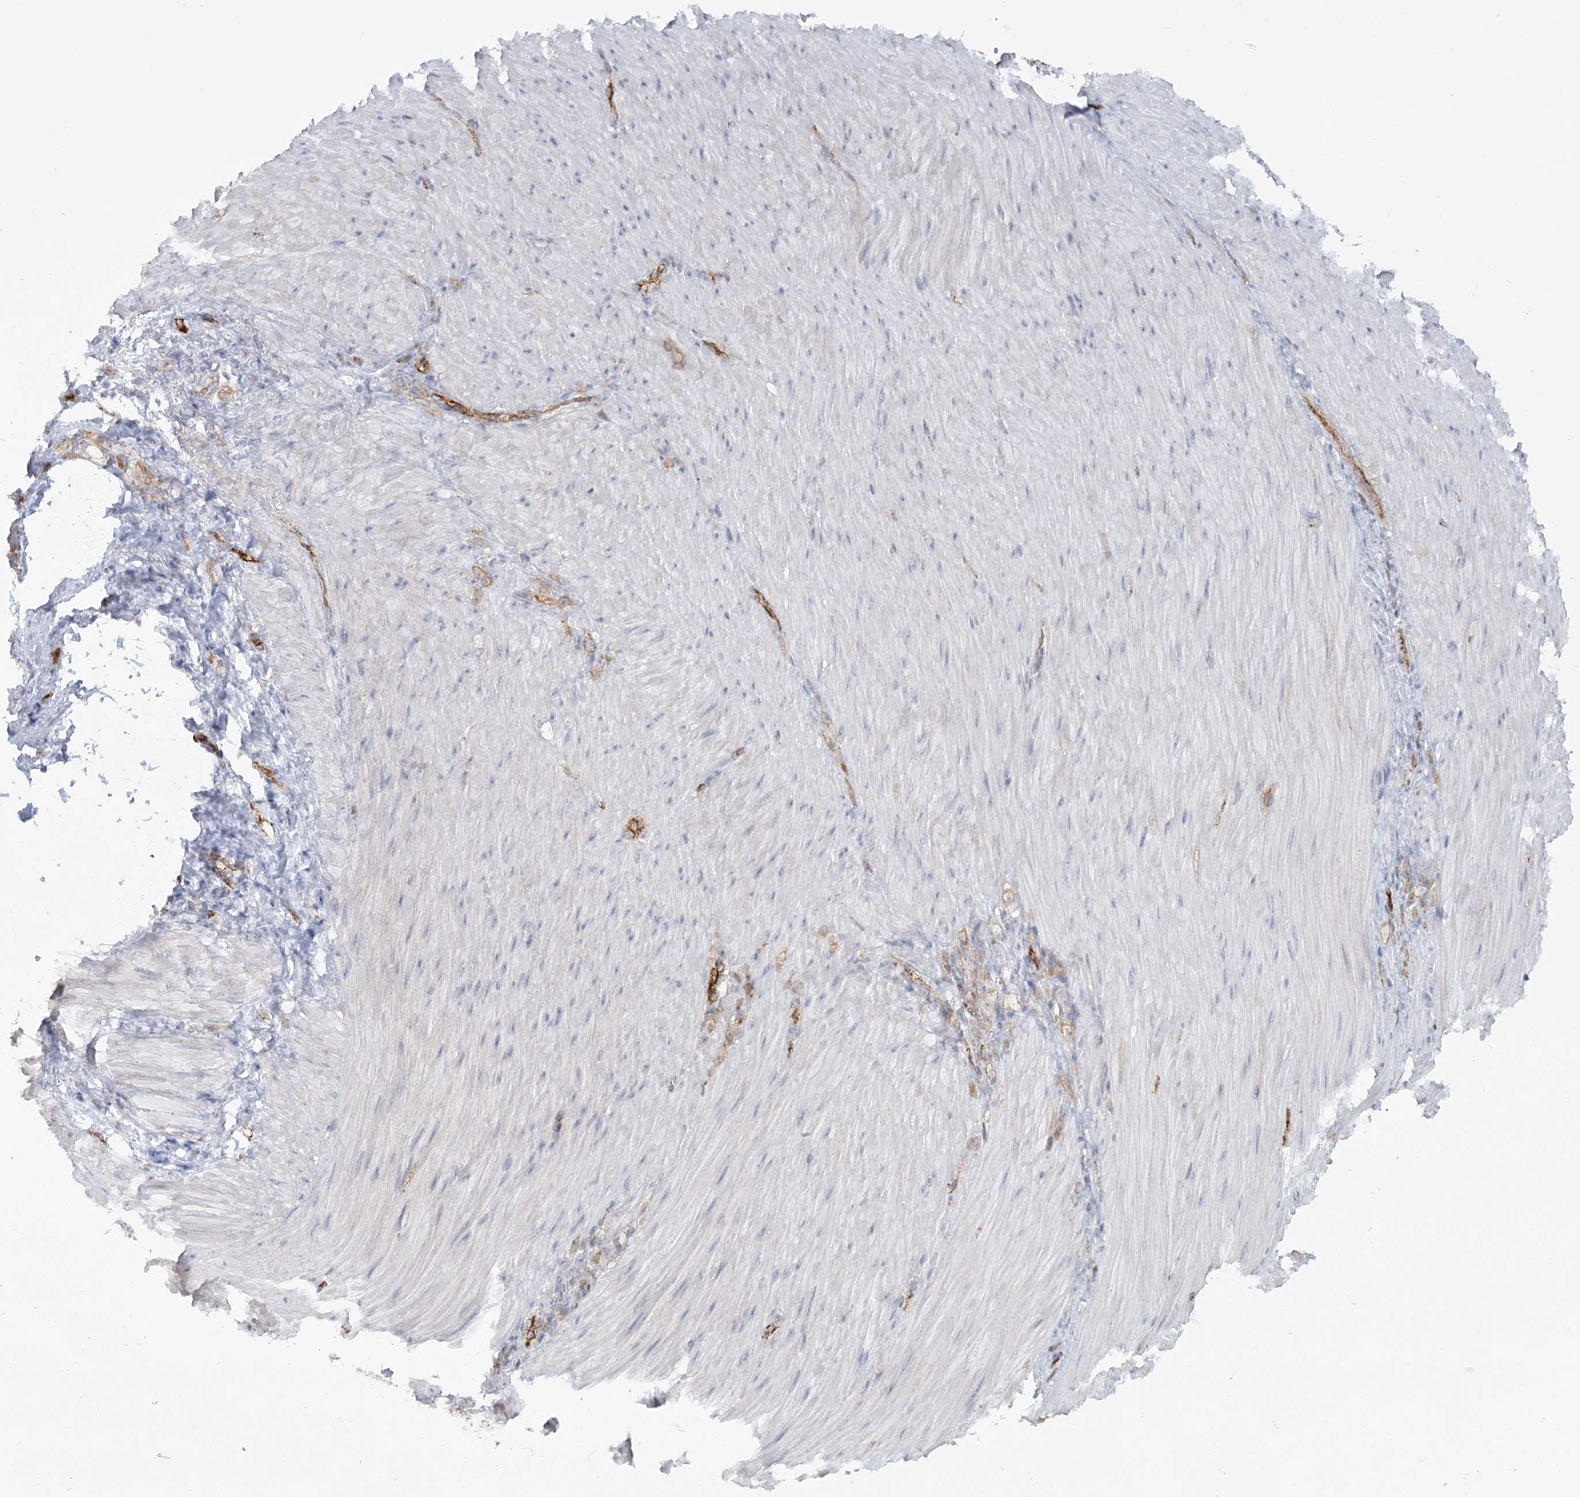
{"staining": {"intensity": "weak", "quantity": "25%-75%", "location": "cytoplasmic/membranous"}, "tissue": "stomach cancer", "cell_type": "Tumor cells", "image_type": "cancer", "snomed": [{"axis": "morphology", "description": "Normal tissue, NOS"}, {"axis": "morphology", "description": "Adenocarcinoma, NOS"}, {"axis": "topography", "description": "Stomach"}], "caption": "Stomach adenocarcinoma stained with a brown dye demonstrates weak cytoplasmic/membranous positive expression in approximately 25%-75% of tumor cells.", "gene": "KBTBD4", "patient": {"sex": "male", "age": 82}}